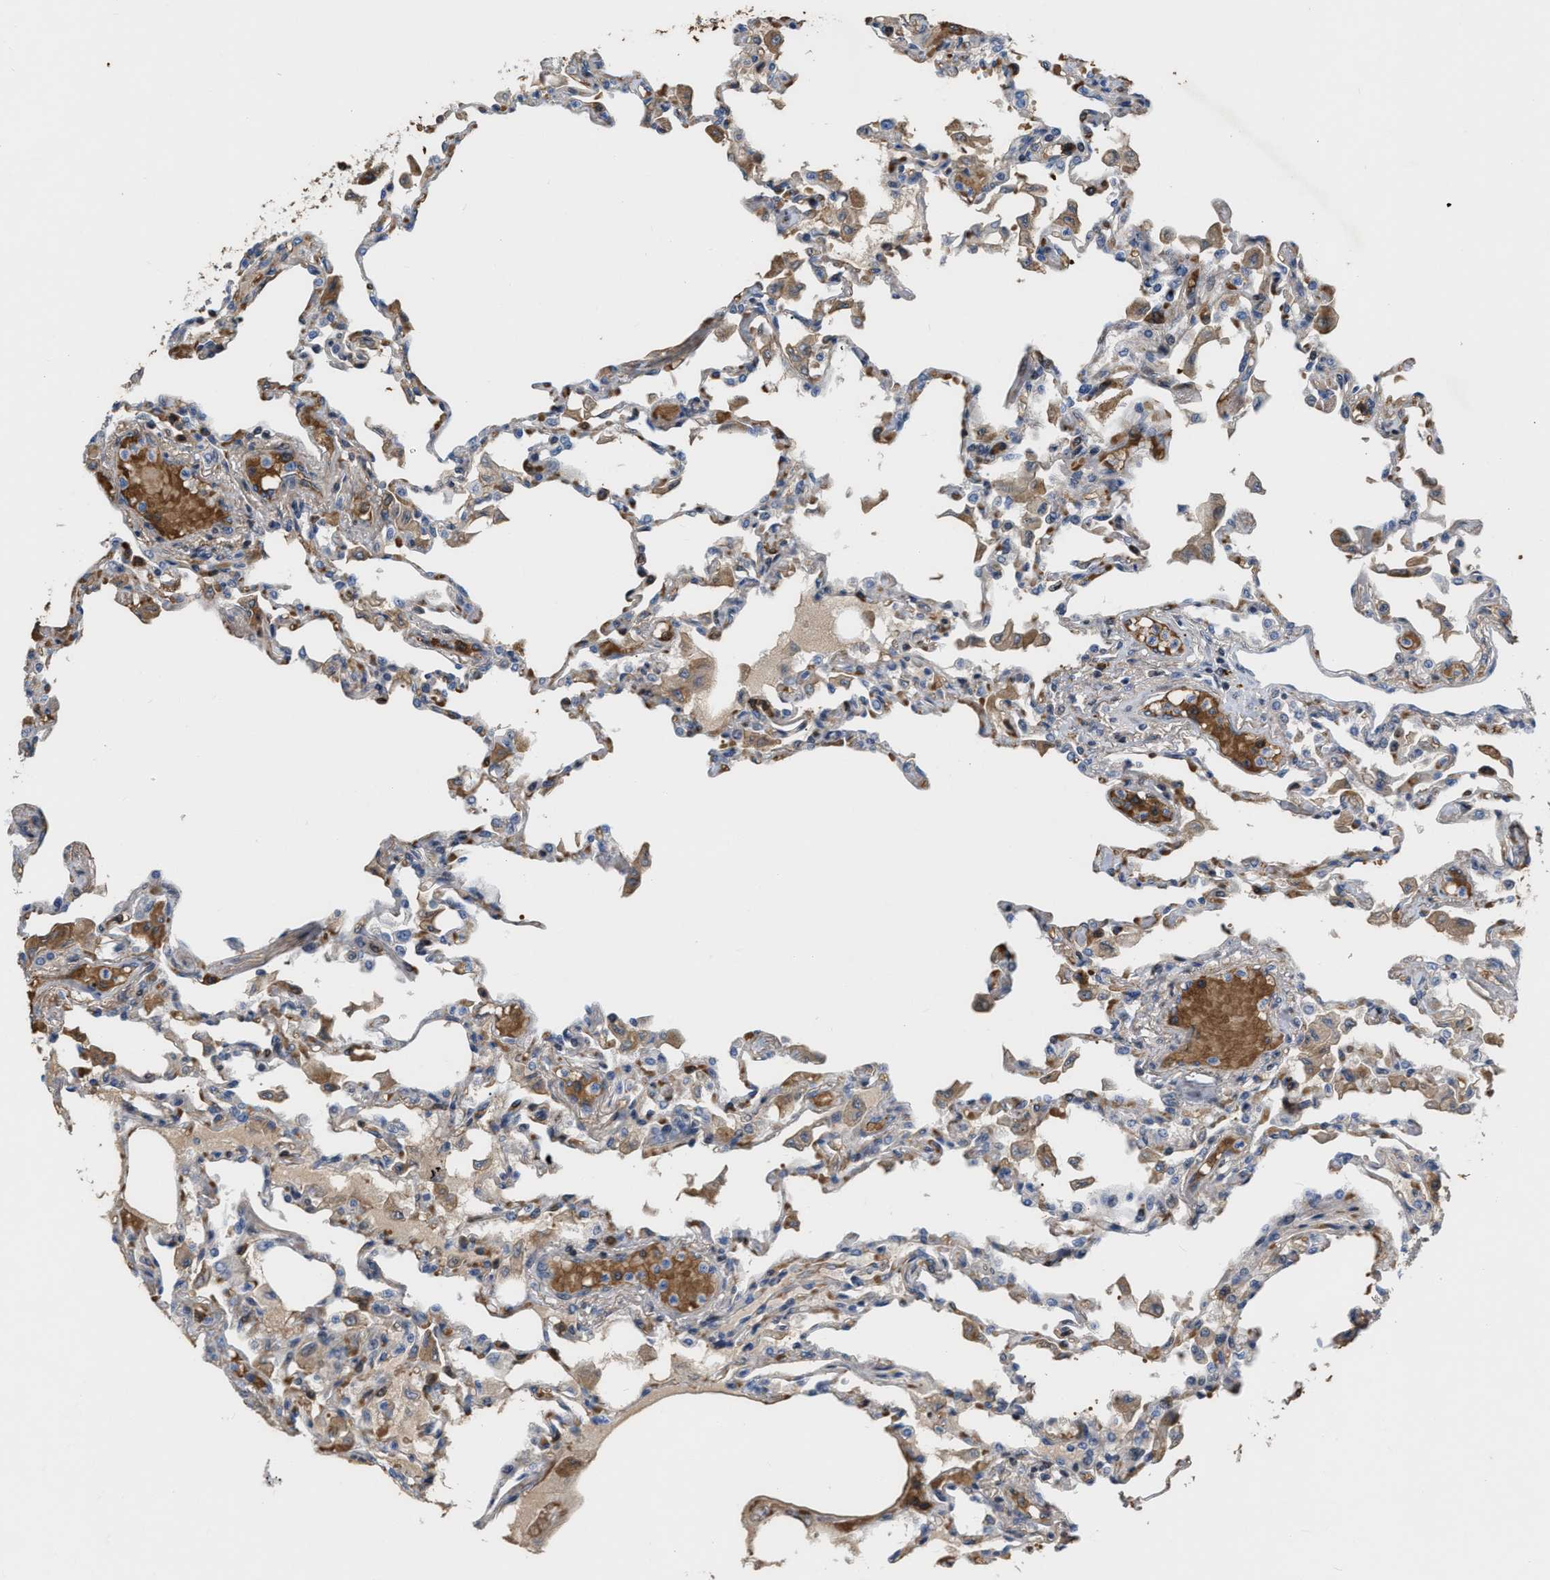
{"staining": {"intensity": "moderate", "quantity": "25%-75%", "location": "cytoplasmic/membranous"}, "tissue": "lung", "cell_type": "Alveolar cells", "image_type": "normal", "snomed": [{"axis": "morphology", "description": "Normal tissue, NOS"}, {"axis": "topography", "description": "Bronchus"}, {"axis": "topography", "description": "Lung"}], "caption": "Lung stained with immunohistochemistry (IHC) shows moderate cytoplasmic/membranous positivity in about 25%-75% of alveolar cells. The staining was performed using DAB, with brown indicating positive protein expression. Nuclei are stained blue with hematoxylin.", "gene": "POLR1F", "patient": {"sex": "female", "age": 49}}